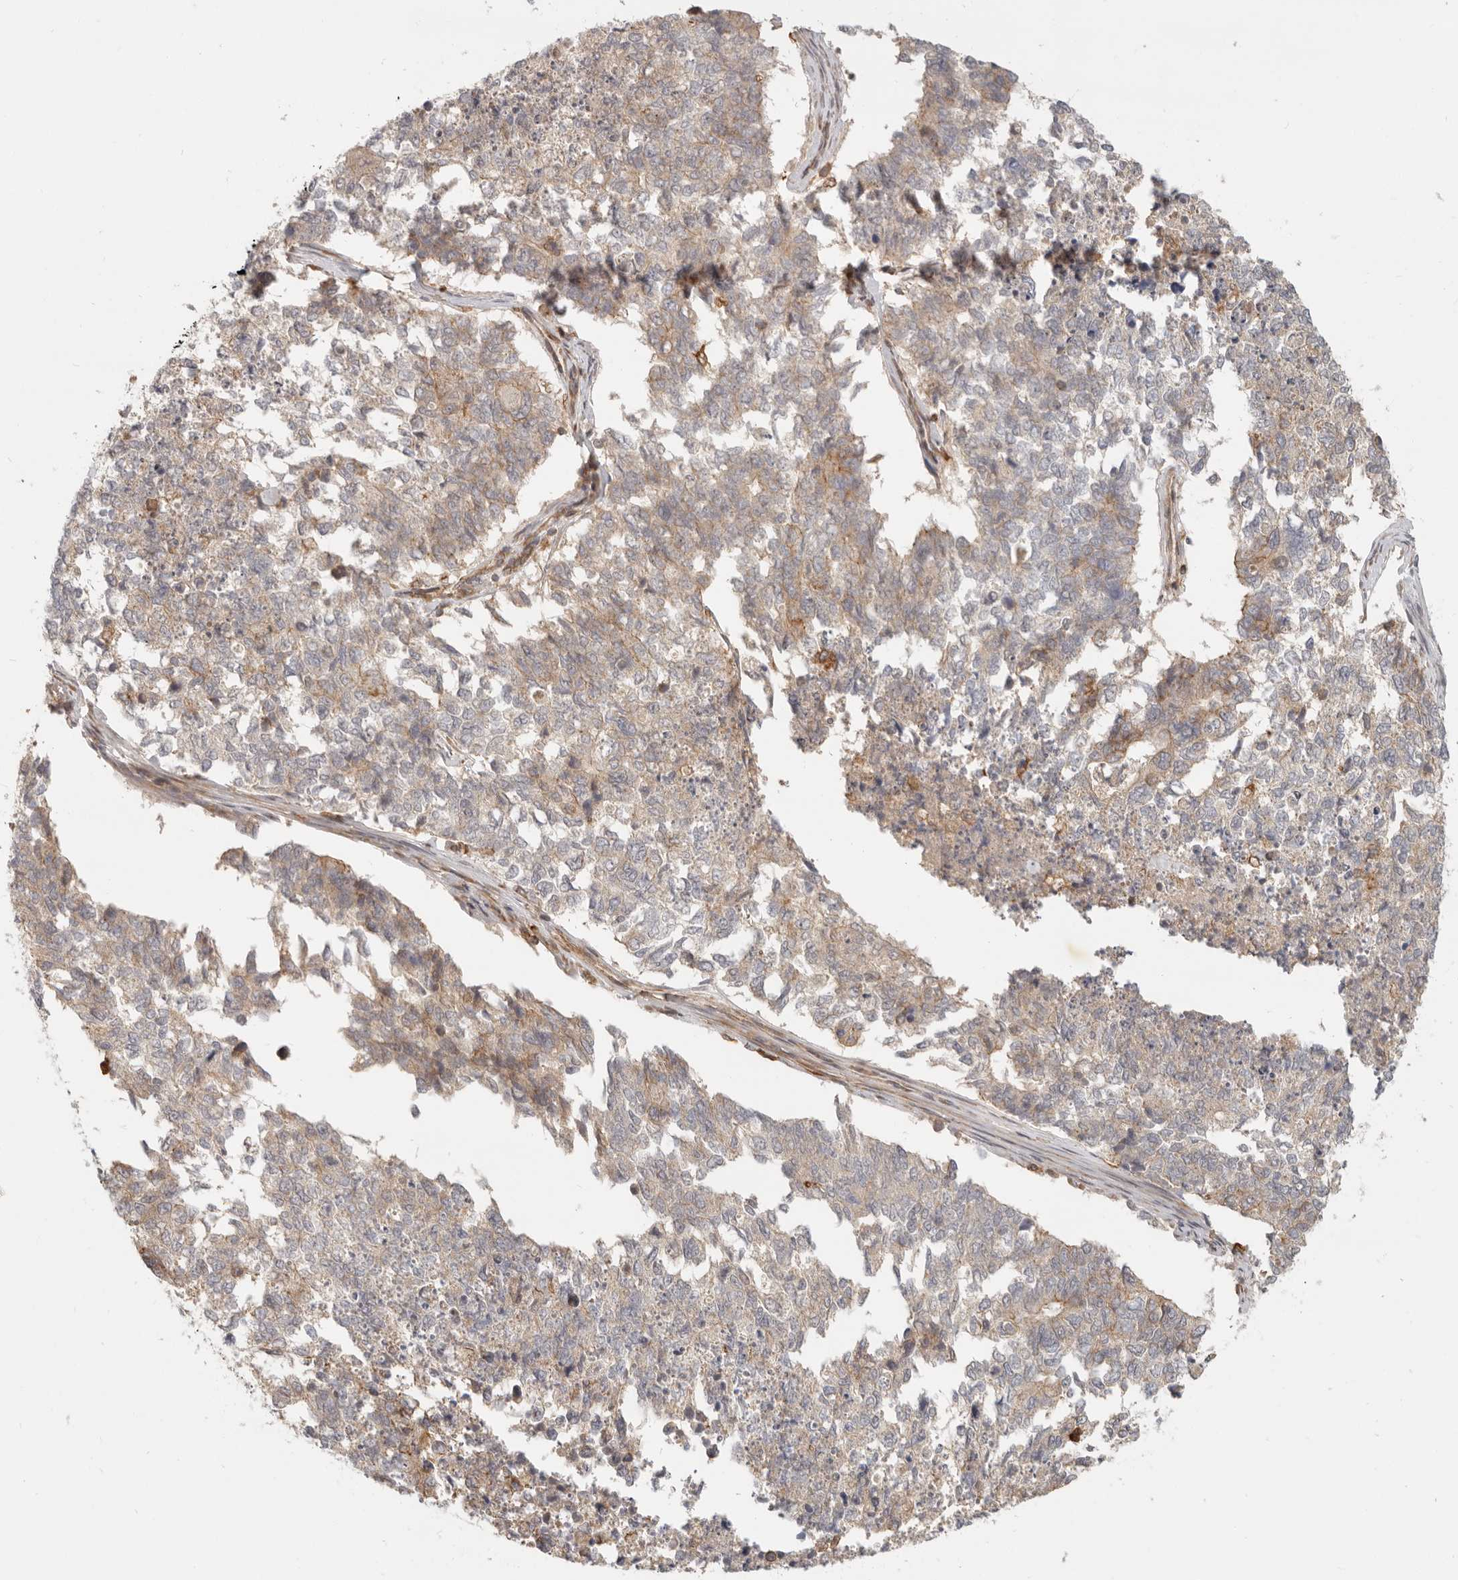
{"staining": {"intensity": "weak", "quantity": "<25%", "location": "cytoplasmic/membranous"}, "tissue": "cervical cancer", "cell_type": "Tumor cells", "image_type": "cancer", "snomed": [{"axis": "morphology", "description": "Squamous cell carcinoma, NOS"}, {"axis": "topography", "description": "Cervix"}], "caption": "High magnification brightfield microscopy of squamous cell carcinoma (cervical) stained with DAB (brown) and counterstained with hematoxylin (blue): tumor cells show no significant expression. The staining is performed using DAB (3,3'-diaminobenzidine) brown chromogen with nuclei counter-stained in using hematoxylin.", "gene": "UFSP1", "patient": {"sex": "female", "age": 63}}